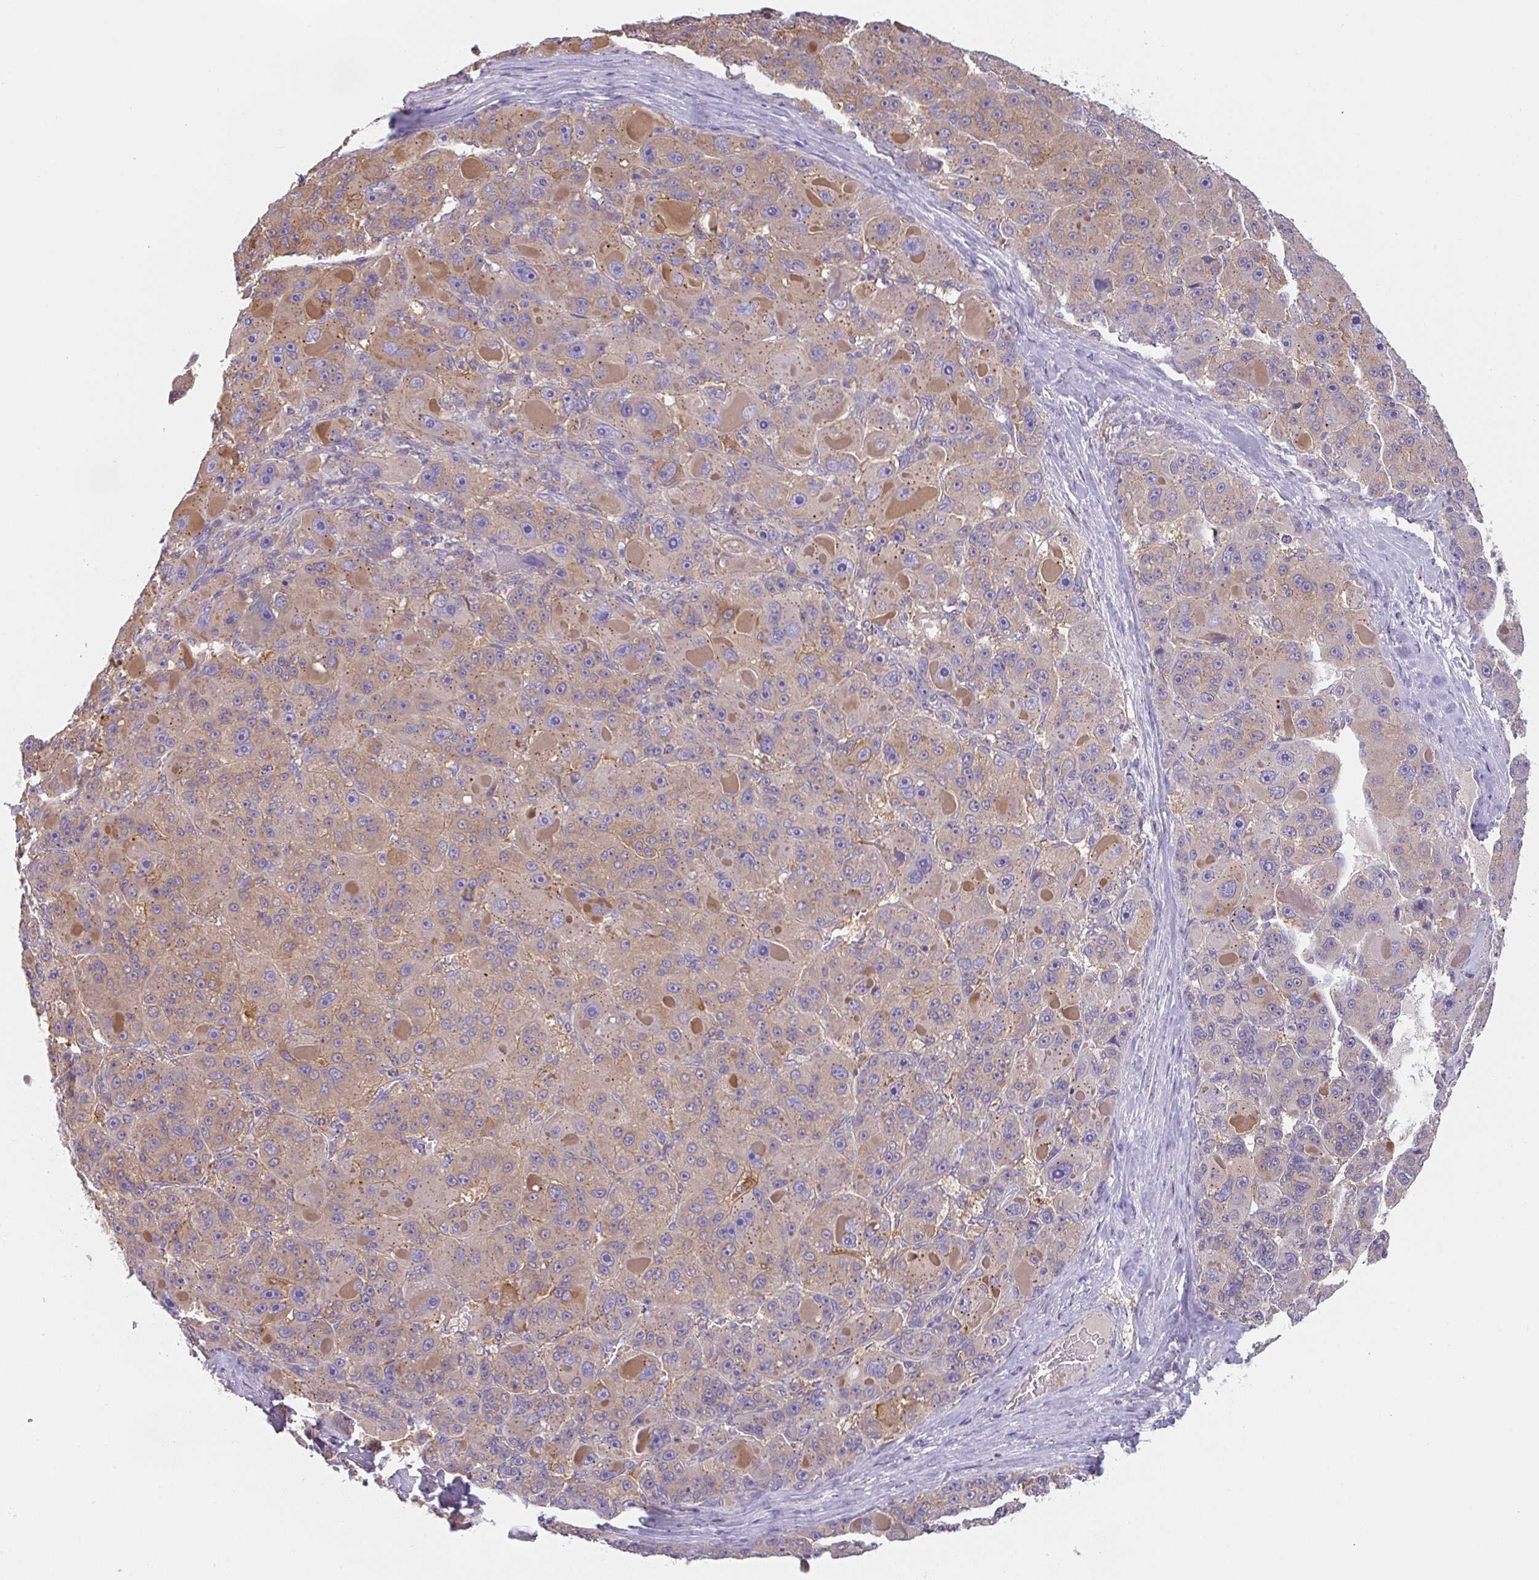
{"staining": {"intensity": "weak", "quantity": "25%-75%", "location": "cytoplasmic/membranous"}, "tissue": "liver cancer", "cell_type": "Tumor cells", "image_type": "cancer", "snomed": [{"axis": "morphology", "description": "Carcinoma, Hepatocellular, NOS"}, {"axis": "topography", "description": "Liver"}], "caption": "Weak cytoplasmic/membranous positivity for a protein is seen in approximately 25%-75% of tumor cells of liver cancer (hepatocellular carcinoma) using immunohistochemistry.", "gene": "SNX5", "patient": {"sex": "male", "age": 76}}